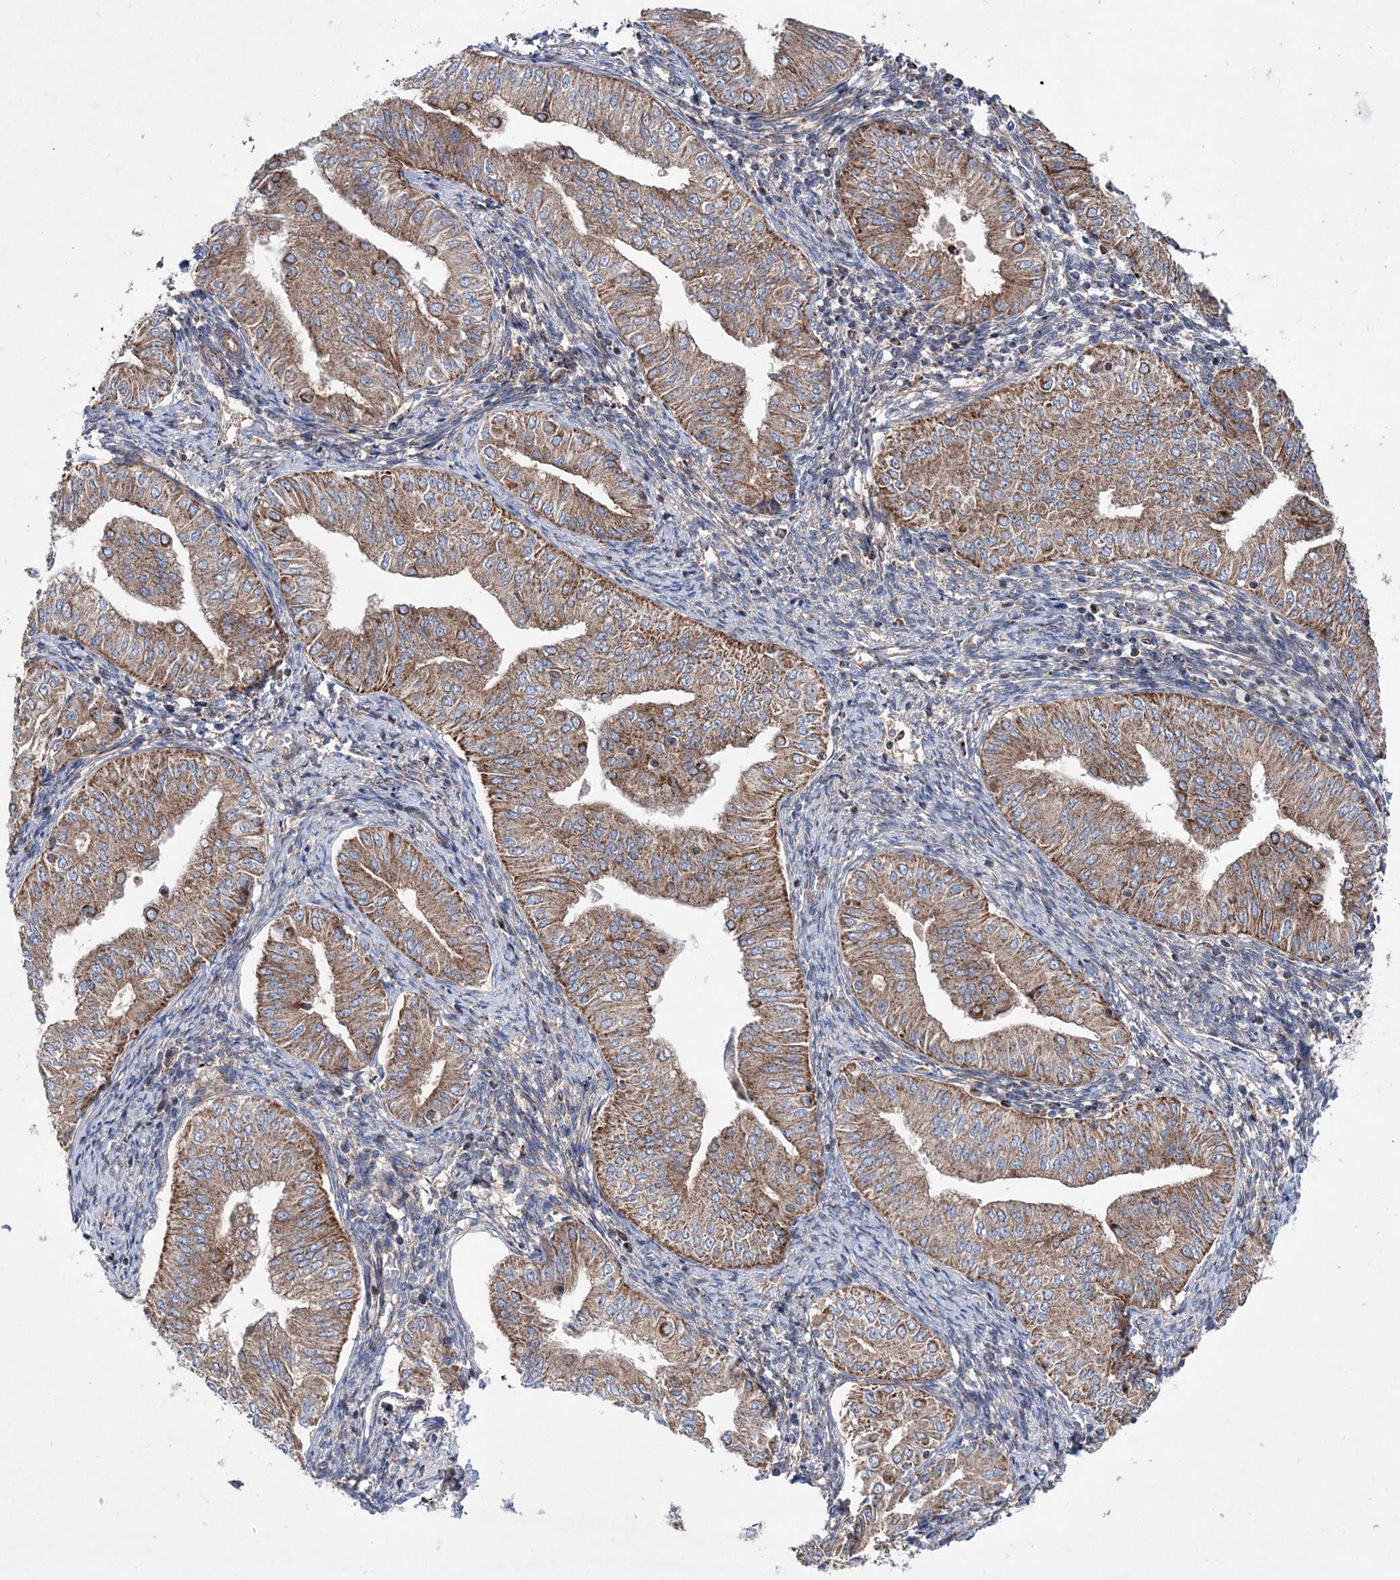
{"staining": {"intensity": "moderate", "quantity": ">75%", "location": "cytoplasmic/membranous"}, "tissue": "endometrial cancer", "cell_type": "Tumor cells", "image_type": "cancer", "snomed": [{"axis": "morphology", "description": "Normal tissue, NOS"}, {"axis": "morphology", "description": "Adenocarcinoma, NOS"}, {"axis": "topography", "description": "Endometrium"}], "caption": "Brown immunohistochemical staining in human endometrial adenocarcinoma reveals moderate cytoplasmic/membranous positivity in approximately >75% of tumor cells.", "gene": "NGLY1", "patient": {"sex": "female", "age": 53}}